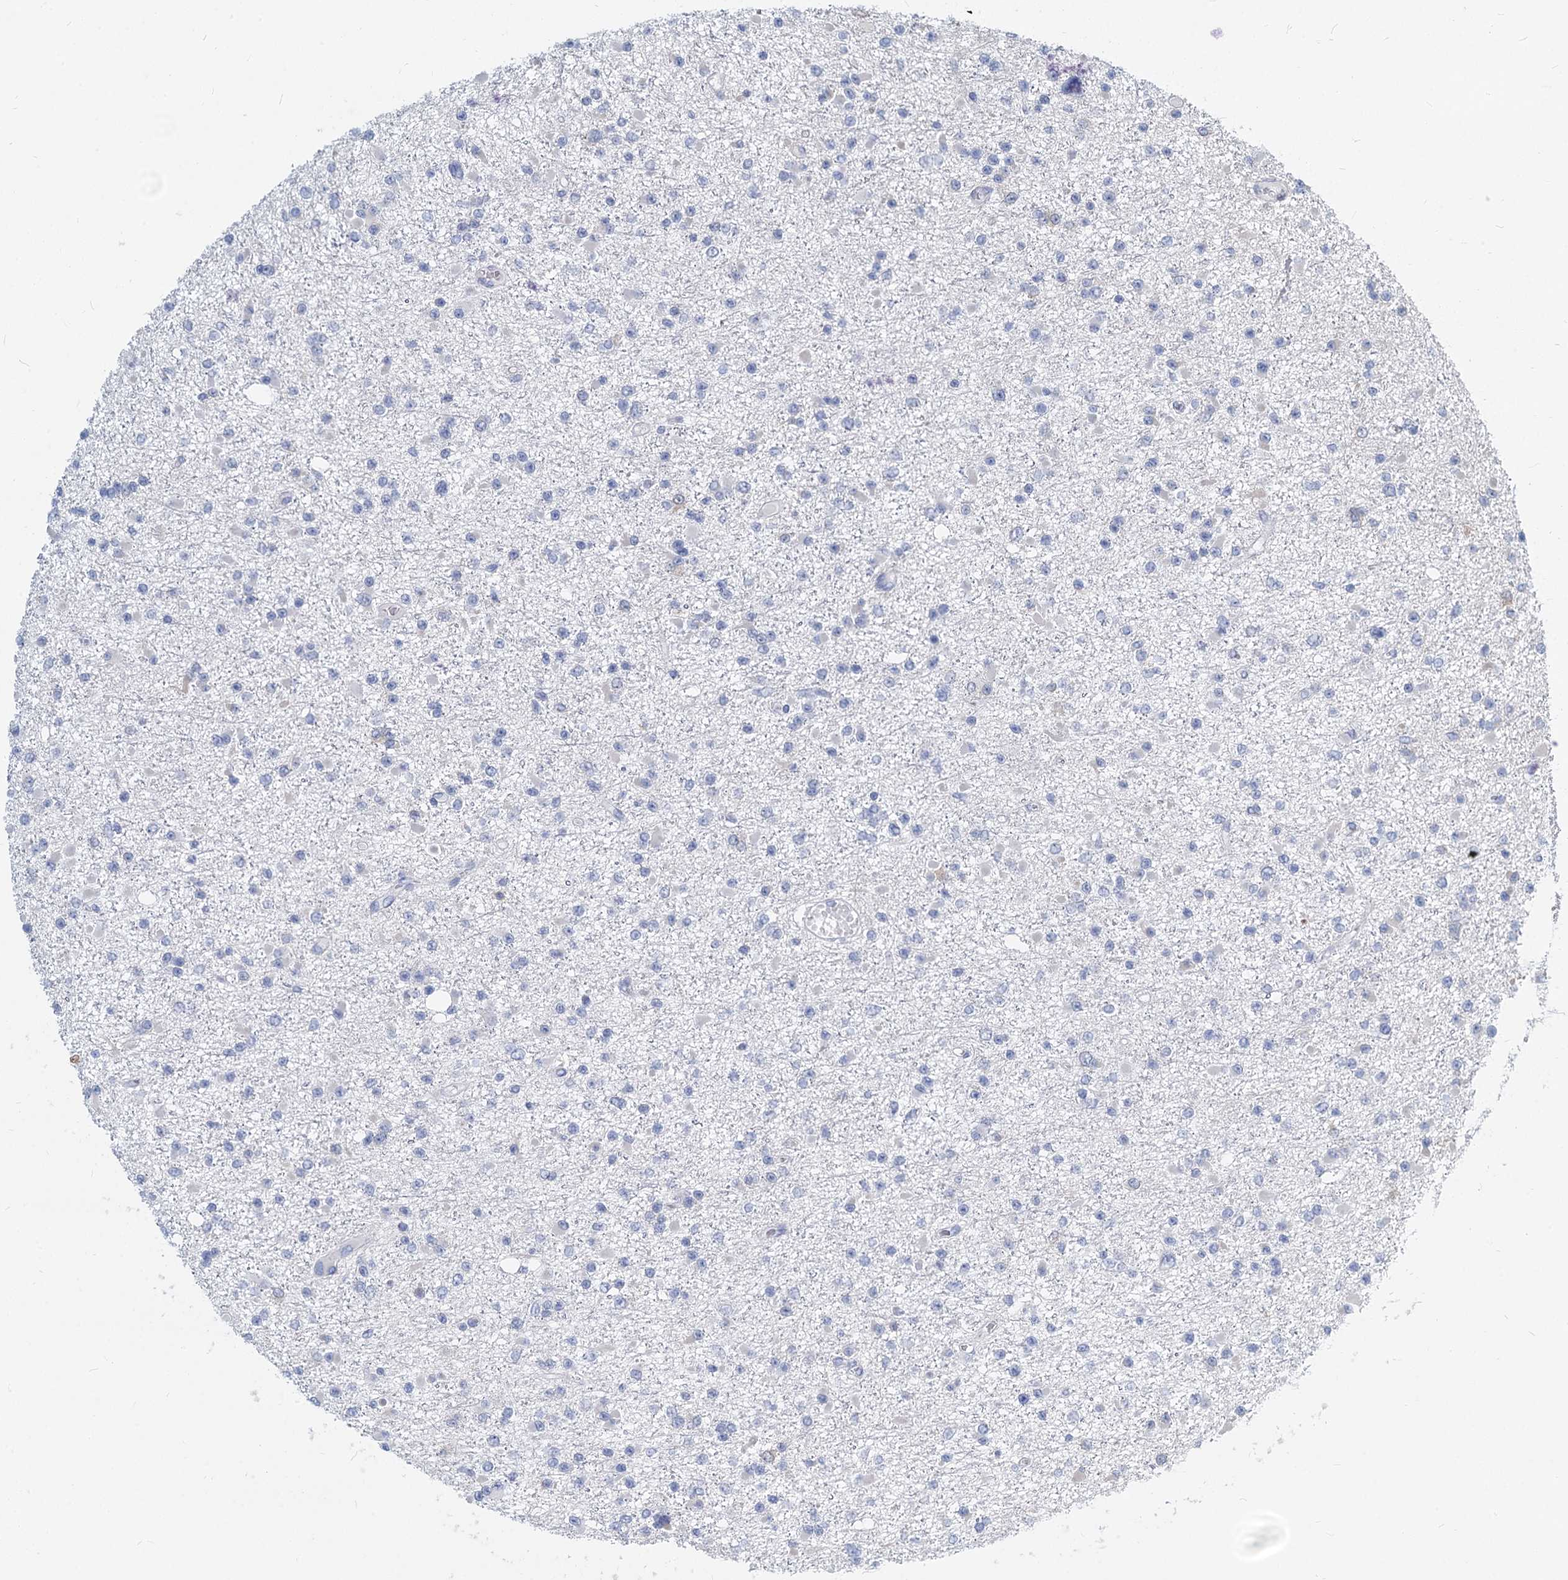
{"staining": {"intensity": "negative", "quantity": "none", "location": "none"}, "tissue": "glioma", "cell_type": "Tumor cells", "image_type": "cancer", "snomed": [{"axis": "morphology", "description": "Glioma, malignant, Low grade"}, {"axis": "topography", "description": "Brain"}], "caption": "Tumor cells show no significant protein positivity in malignant glioma (low-grade).", "gene": "GSTM3", "patient": {"sex": "female", "age": 22}}